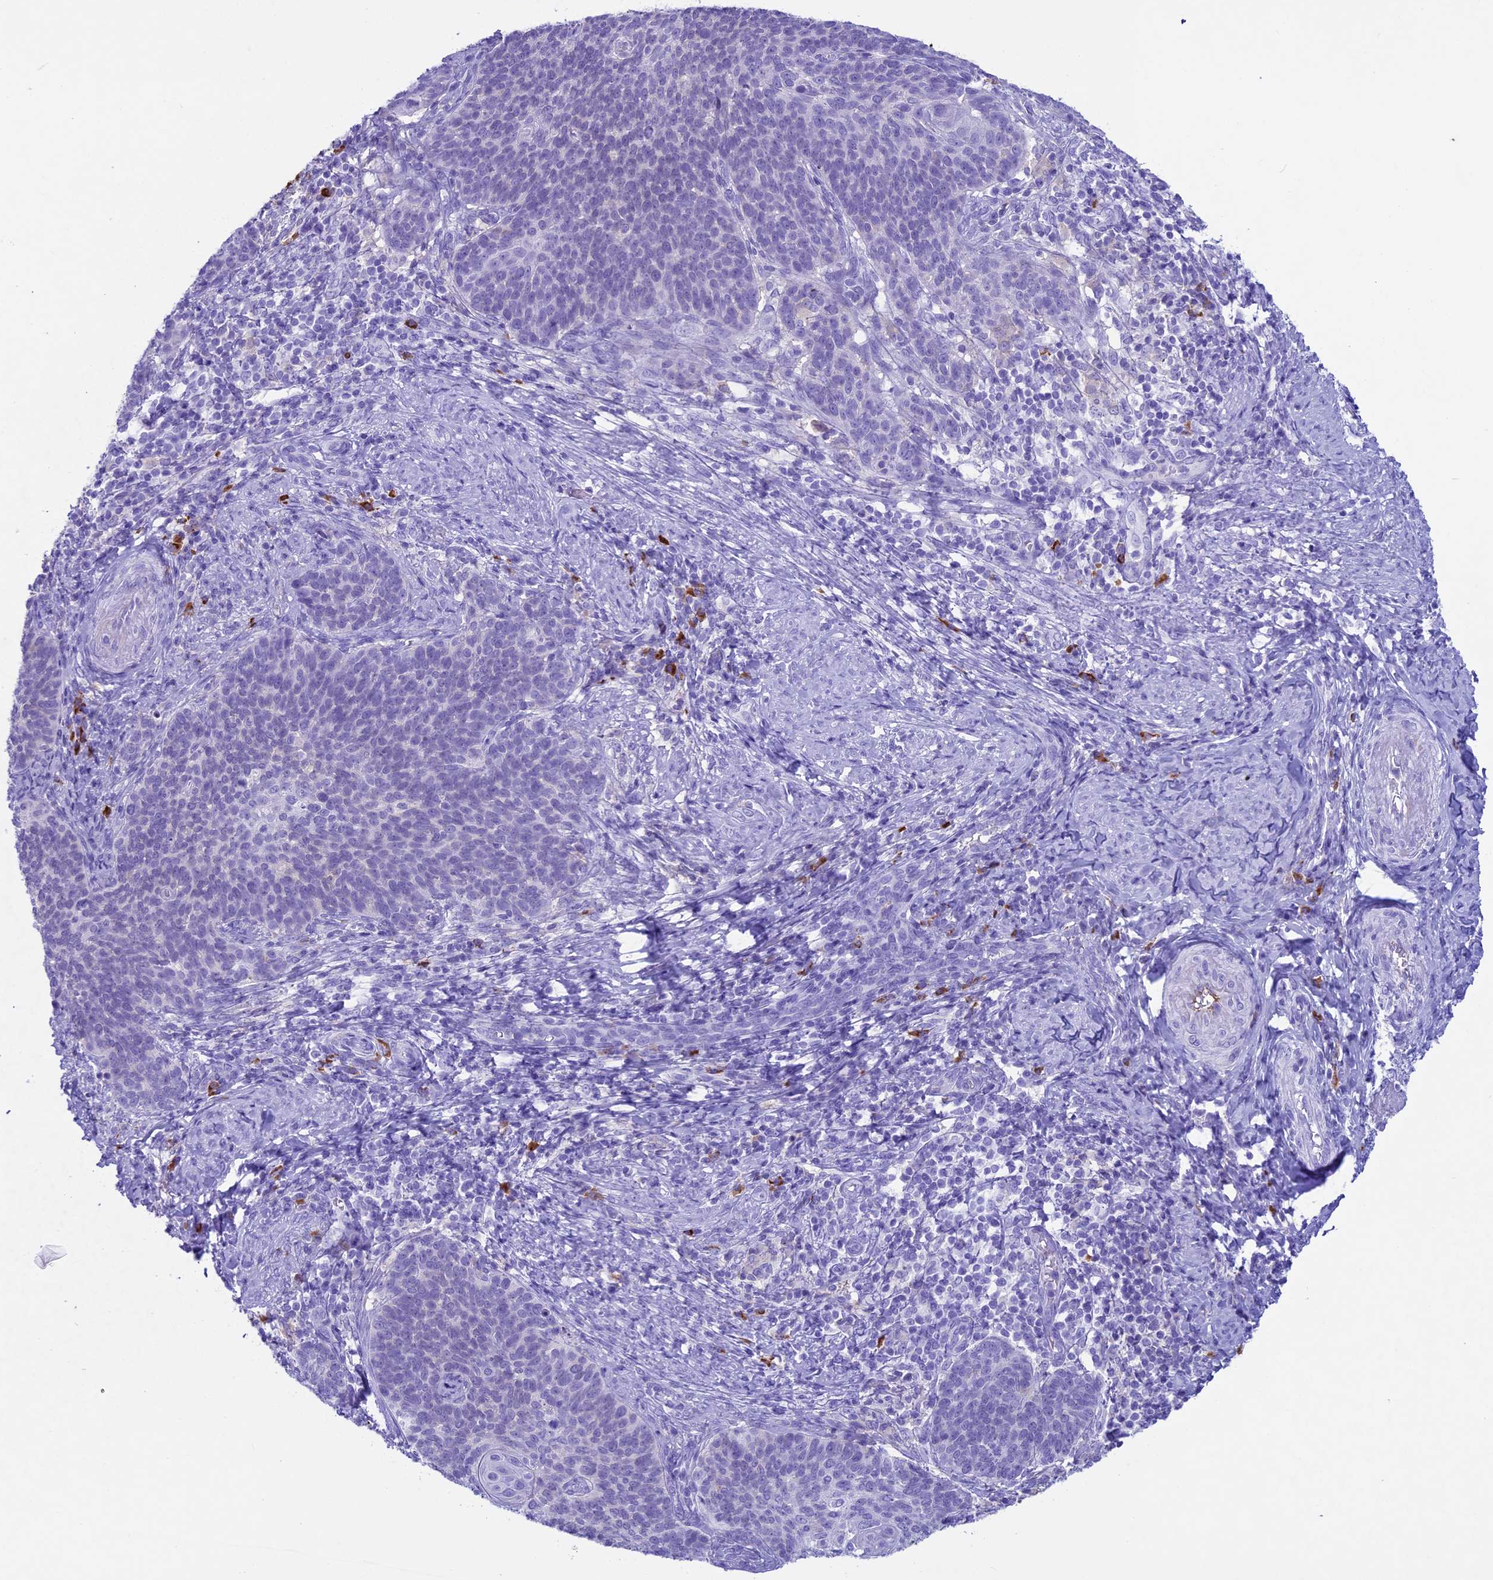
{"staining": {"intensity": "negative", "quantity": "none", "location": "none"}, "tissue": "cervical cancer", "cell_type": "Tumor cells", "image_type": "cancer", "snomed": [{"axis": "morphology", "description": "Normal tissue, NOS"}, {"axis": "morphology", "description": "Squamous cell carcinoma, NOS"}, {"axis": "topography", "description": "Cervix"}], "caption": "A micrograph of cervical cancer (squamous cell carcinoma) stained for a protein displays no brown staining in tumor cells.", "gene": "IGSF6", "patient": {"sex": "female", "age": 39}}